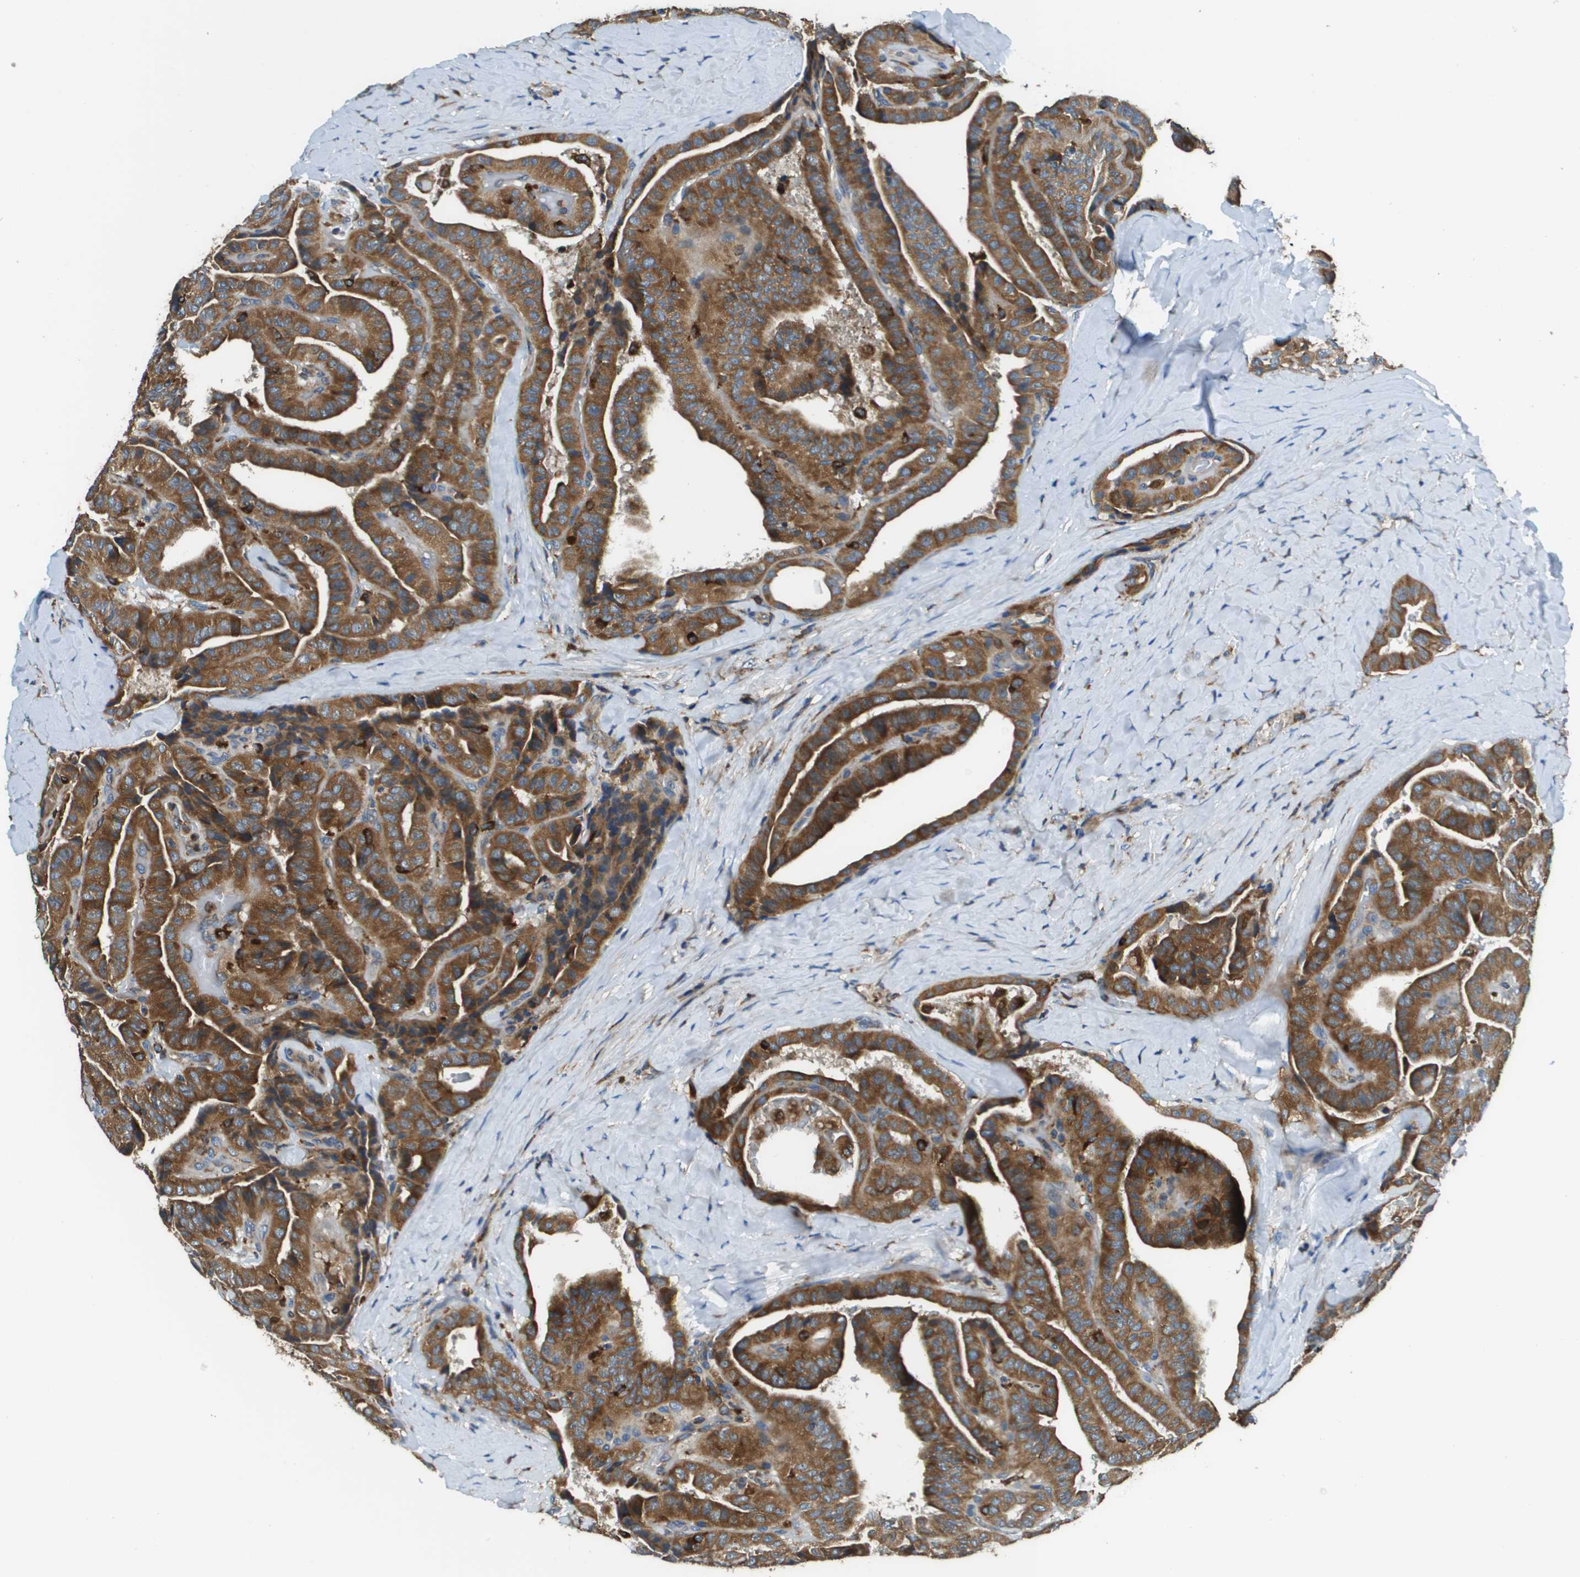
{"staining": {"intensity": "strong", "quantity": ">75%", "location": "cytoplasmic/membranous"}, "tissue": "thyroid cancer", "cell_type": "Tumor cells", "image_type": "cancer", "snomed": [{"axis": "morphology", "description": "Papillary adenocarcinoma, NOS"}, {"axis": "topography", "description": "Thyroid gland"}], "caption": "Thyroid cancer stained with immunohistochemistry reveals strong cytoplasmic/membranous expression in about >75% of tumor cells. Using DAB (3,3'-diaminobenzidine) (brown) and hematoxylin (blue) stains, captured at high magnification using brightfield microscopy.", "gene": "CNPY3", "patient": {"sex": "male", "age": 77}}